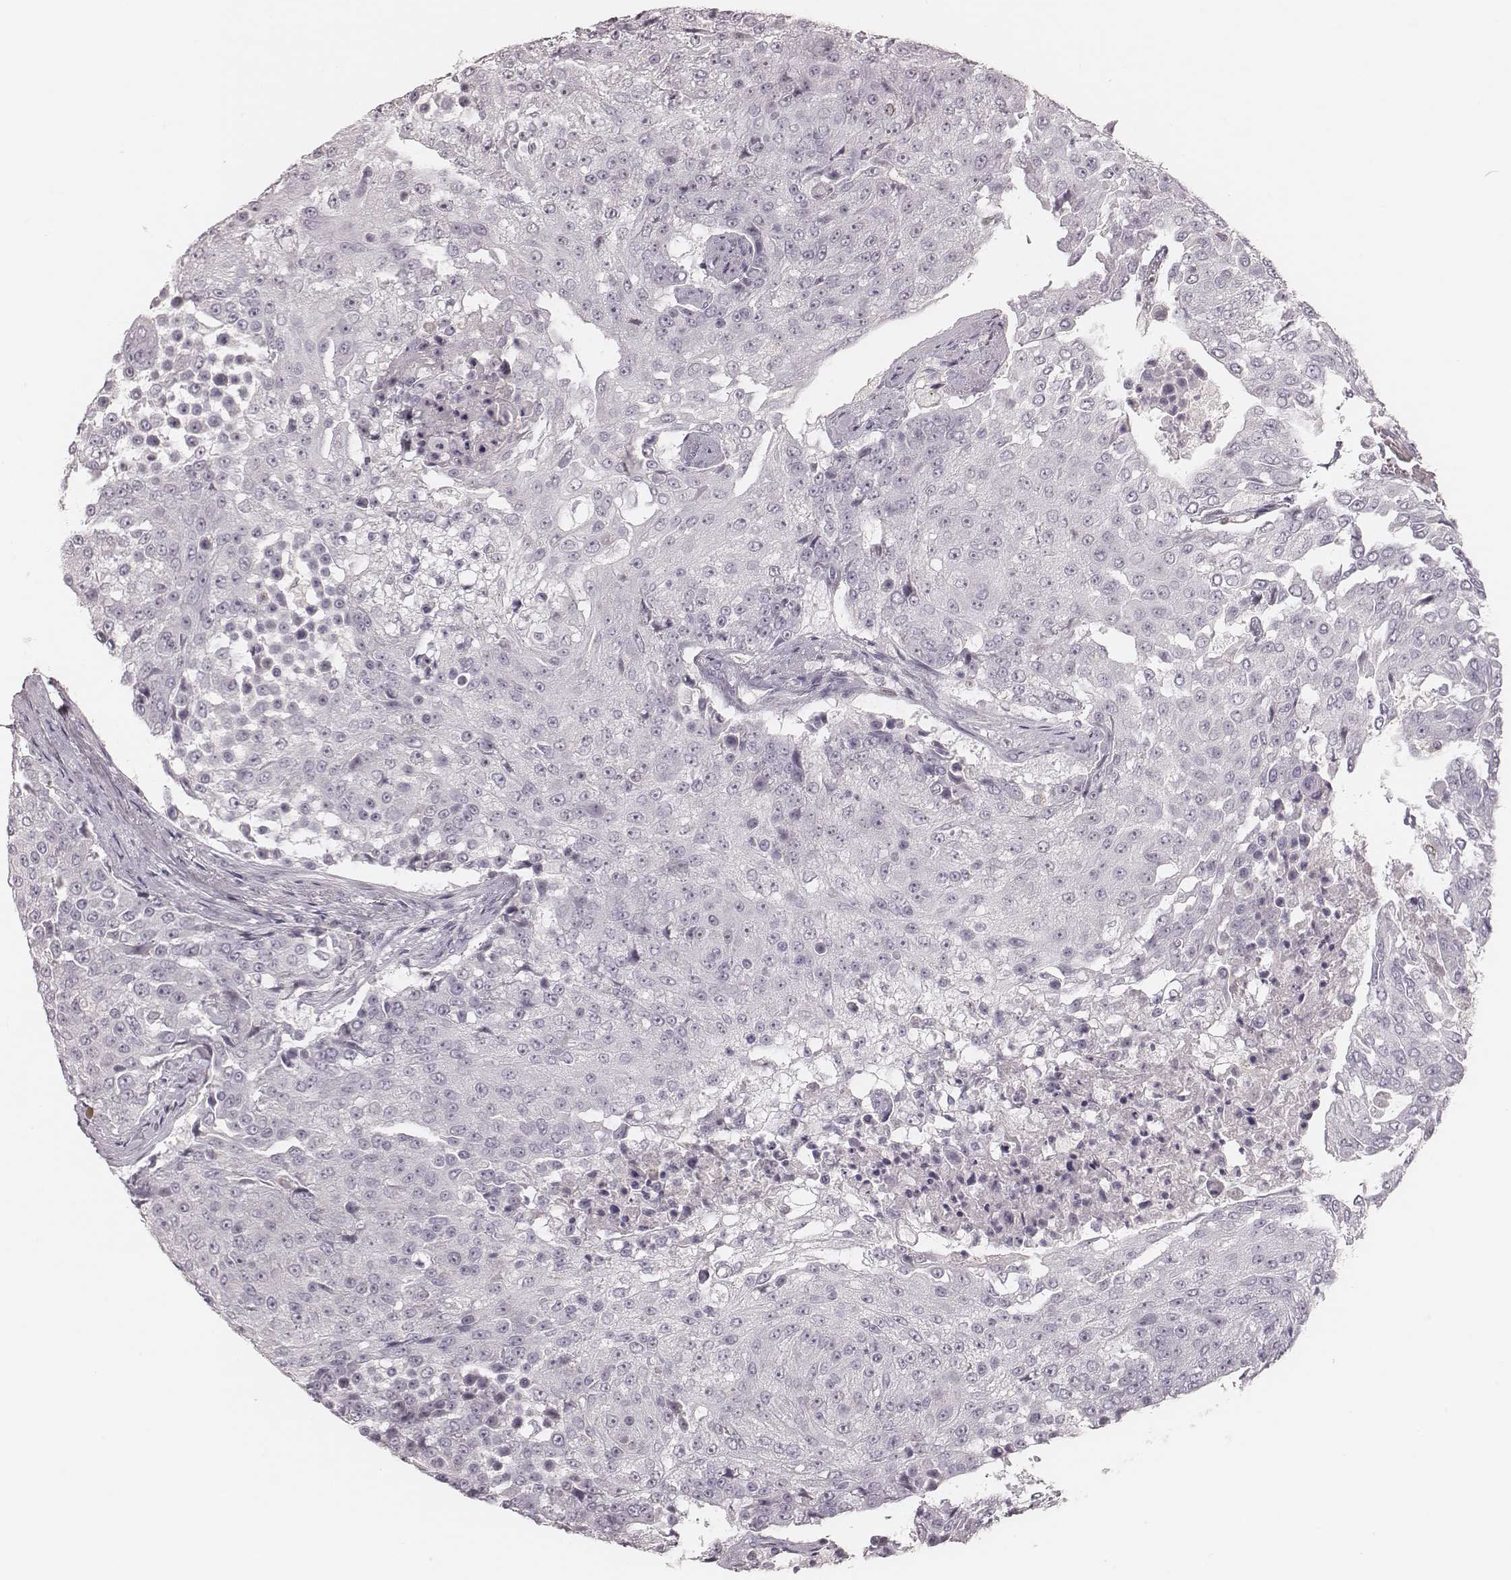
{"staining": {"intensity": "negative", "quantity": "none", "location": "none"}, "tissue": "urothelial cancer", "cell_type": "Tumor cells", "image_type": "cancer", "snomed": [{"axis": "morphology", "description": "Urothelial carcinoma, High grade"}, {"axis": "topography", "description": "Urinary bladder"}], "caption": "Immunohistochemical staining of urothelial cancer exhibits no significant positivity in tumor cells. (DAB IHC visualized using brightfield microscopy, high magnification).", "gene": "MSX1", "patient": {"sex": "female", "age": 63}}